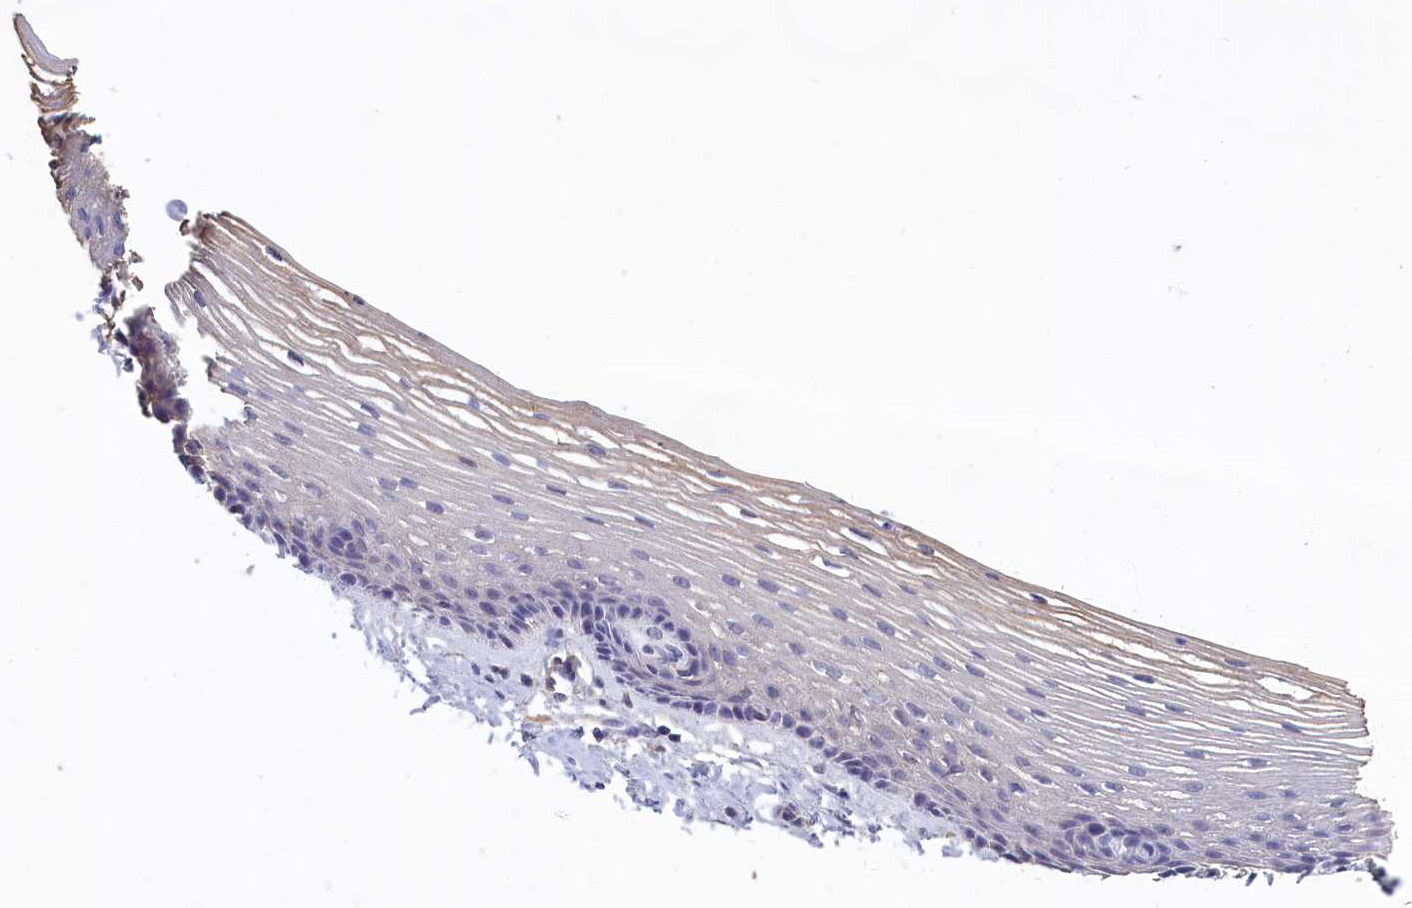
{"staining": {"intensity": "weak", "quantity": "<25%", "location": "cytoplasmic/membranous"}, "tissue": "vagina", "cell_type": "Squamous epithelial cells", "image_type": "normal", "snomed": [{"axis": "morphology", "description": "Normal tissue, NOS"}, {"axis": "topography", "description": "Vagina"}], "caption": "An immunohistochemistry (IHC) image of benign vagina is shown. There is no staining in squamous epithelial cells of vagina.", "gene": "CELF5", "patient": {"sex": "female", "age": 46}}